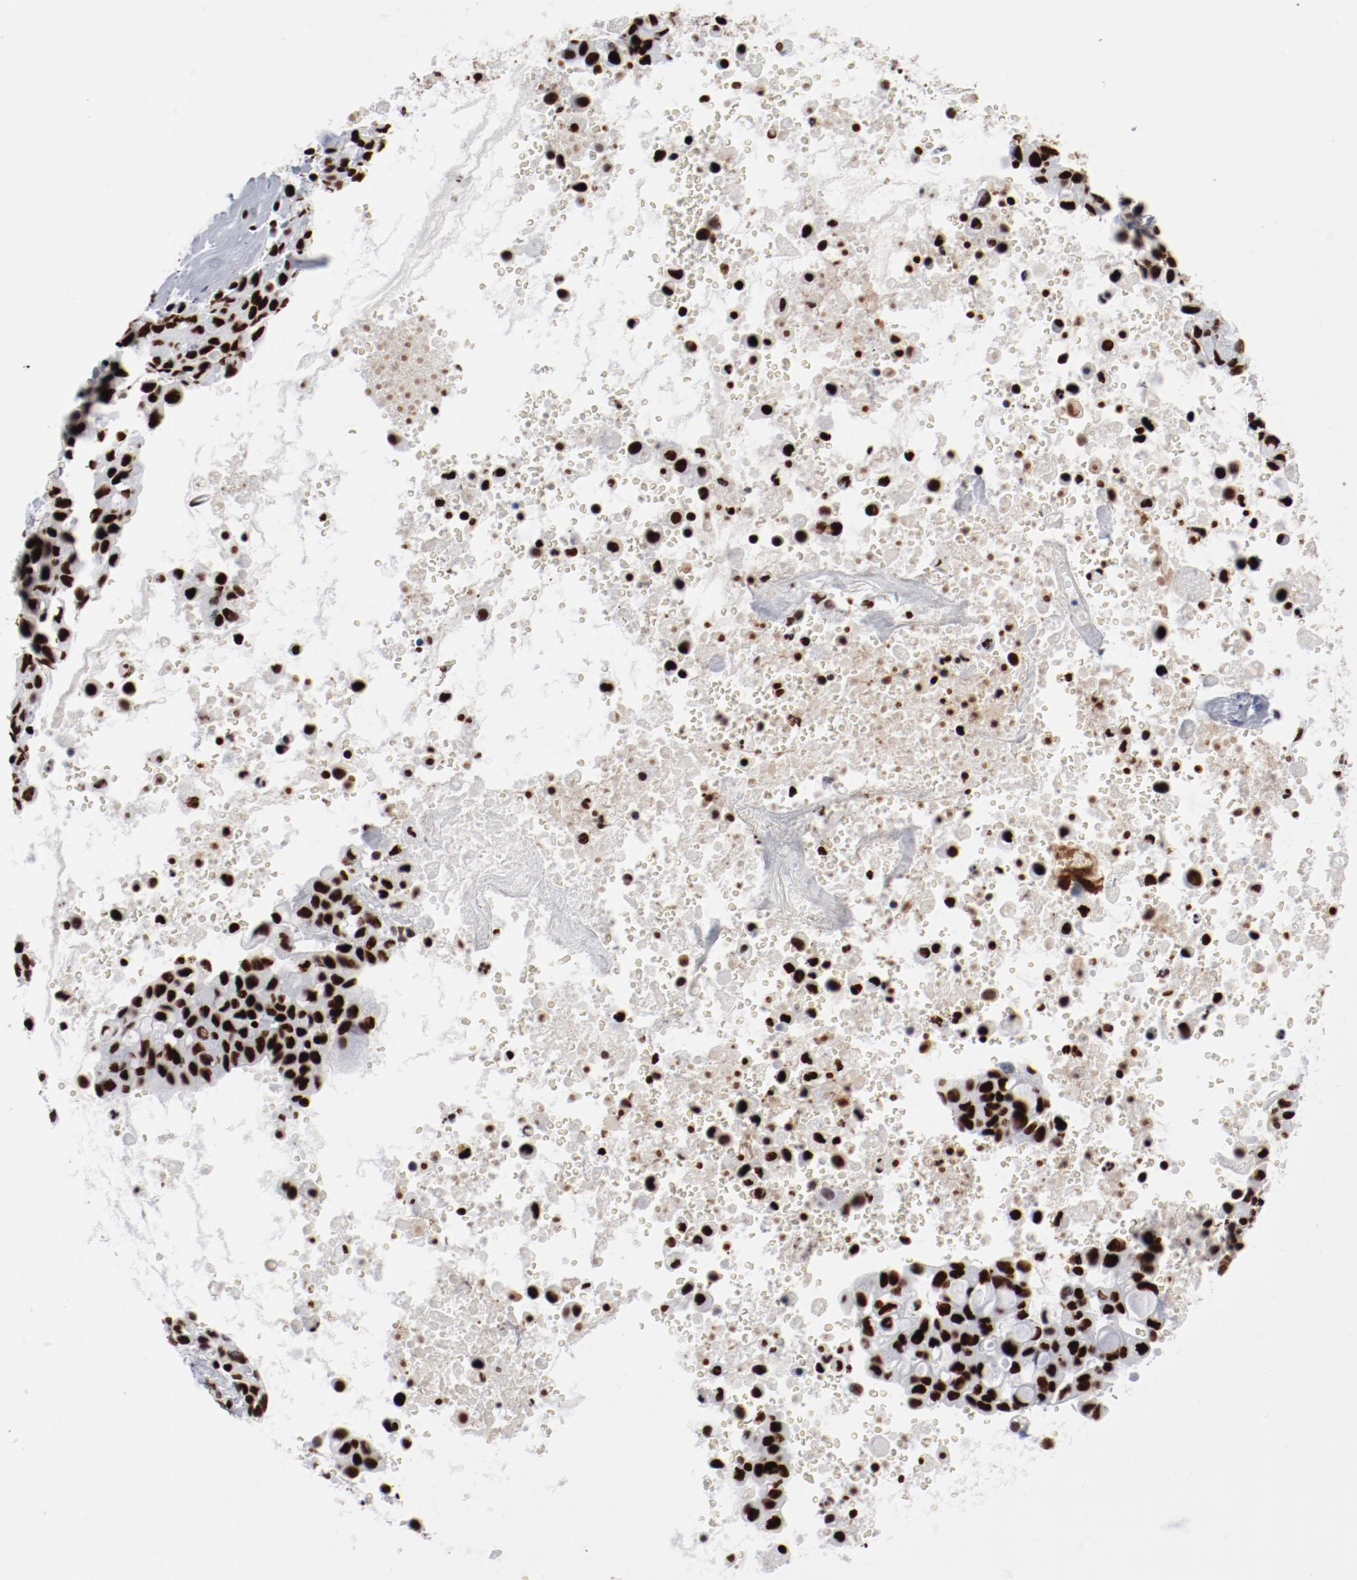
{"staining": {"intensity": "strong", "quantity": ">75%", "location": "nuclear"}, "tissue": "lung cancer", "cell_type": "Tumor cells", "image_type": "cancer", "snomed": [{"axis": "morphology", "description": "Adenocarcinoma, NOS"}, {"axis": "topography", "description": "Lung"}], "caption": "A photomicrograph of human lung cancer stained for a protein displays strong nuclear brown staining in tumor cells. (Stains: DAB in brown, nuclei in blue, Microscopy: brightfield microscopy at high magnification).", "gene": "SMARCC2", "patient": {"sex": "female", "age": 44}}